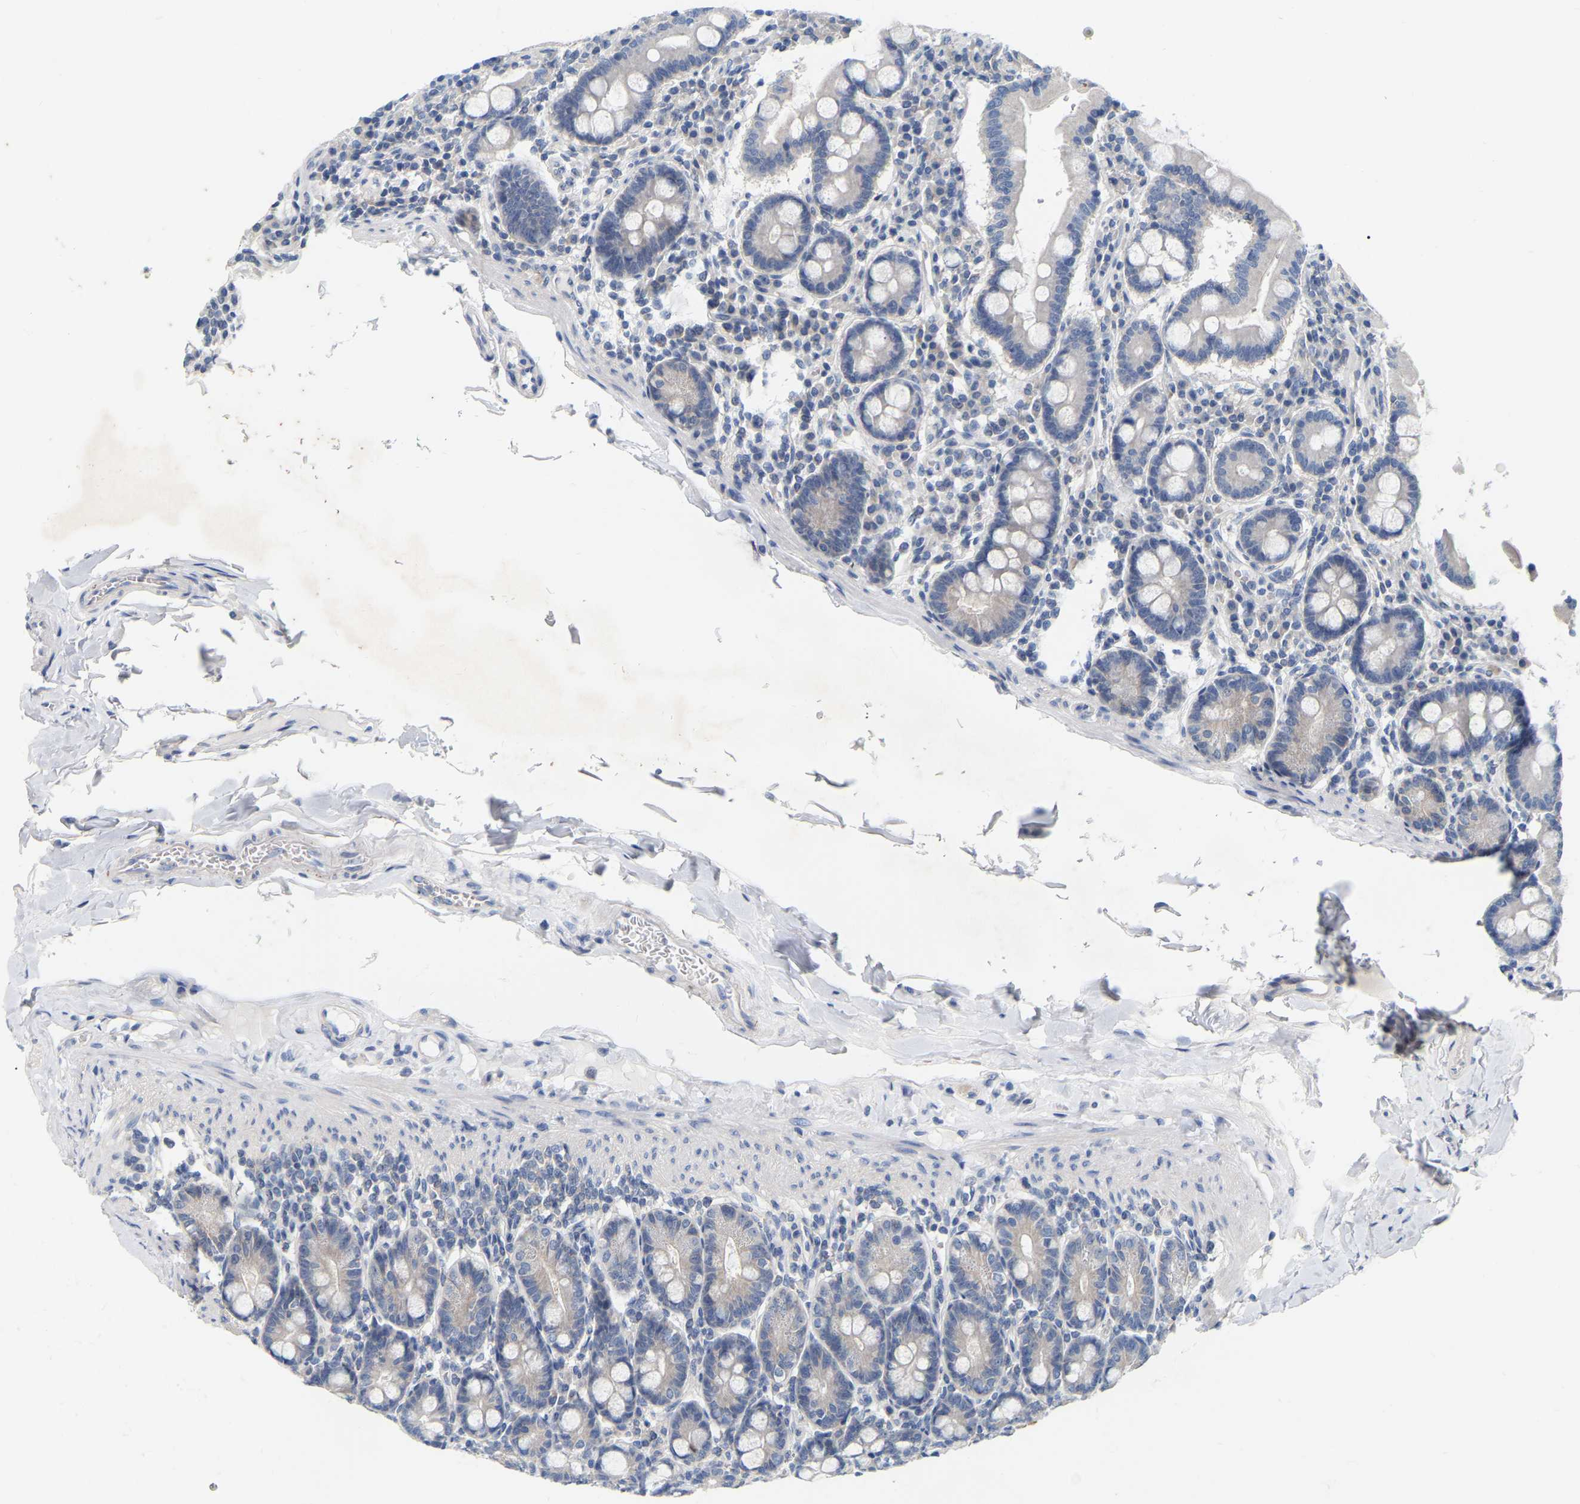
{"staining": {"intensity": "negative", "quantity": "none", "location": "none"}, "tissue": "duodenum", "cell_type": "Glandular cells", "image_type": "normal", "snomed": [{"axis": "morphology", "description": "Normal tissue, NOS"}, {"axis": "topography", "description": "Duodenum"}], "caption": "Duodenum stained for a protein using IHC shows no expression glandular cells.", "gene": "WIPI2", "patient": {"sex": "male", "age": 50}}